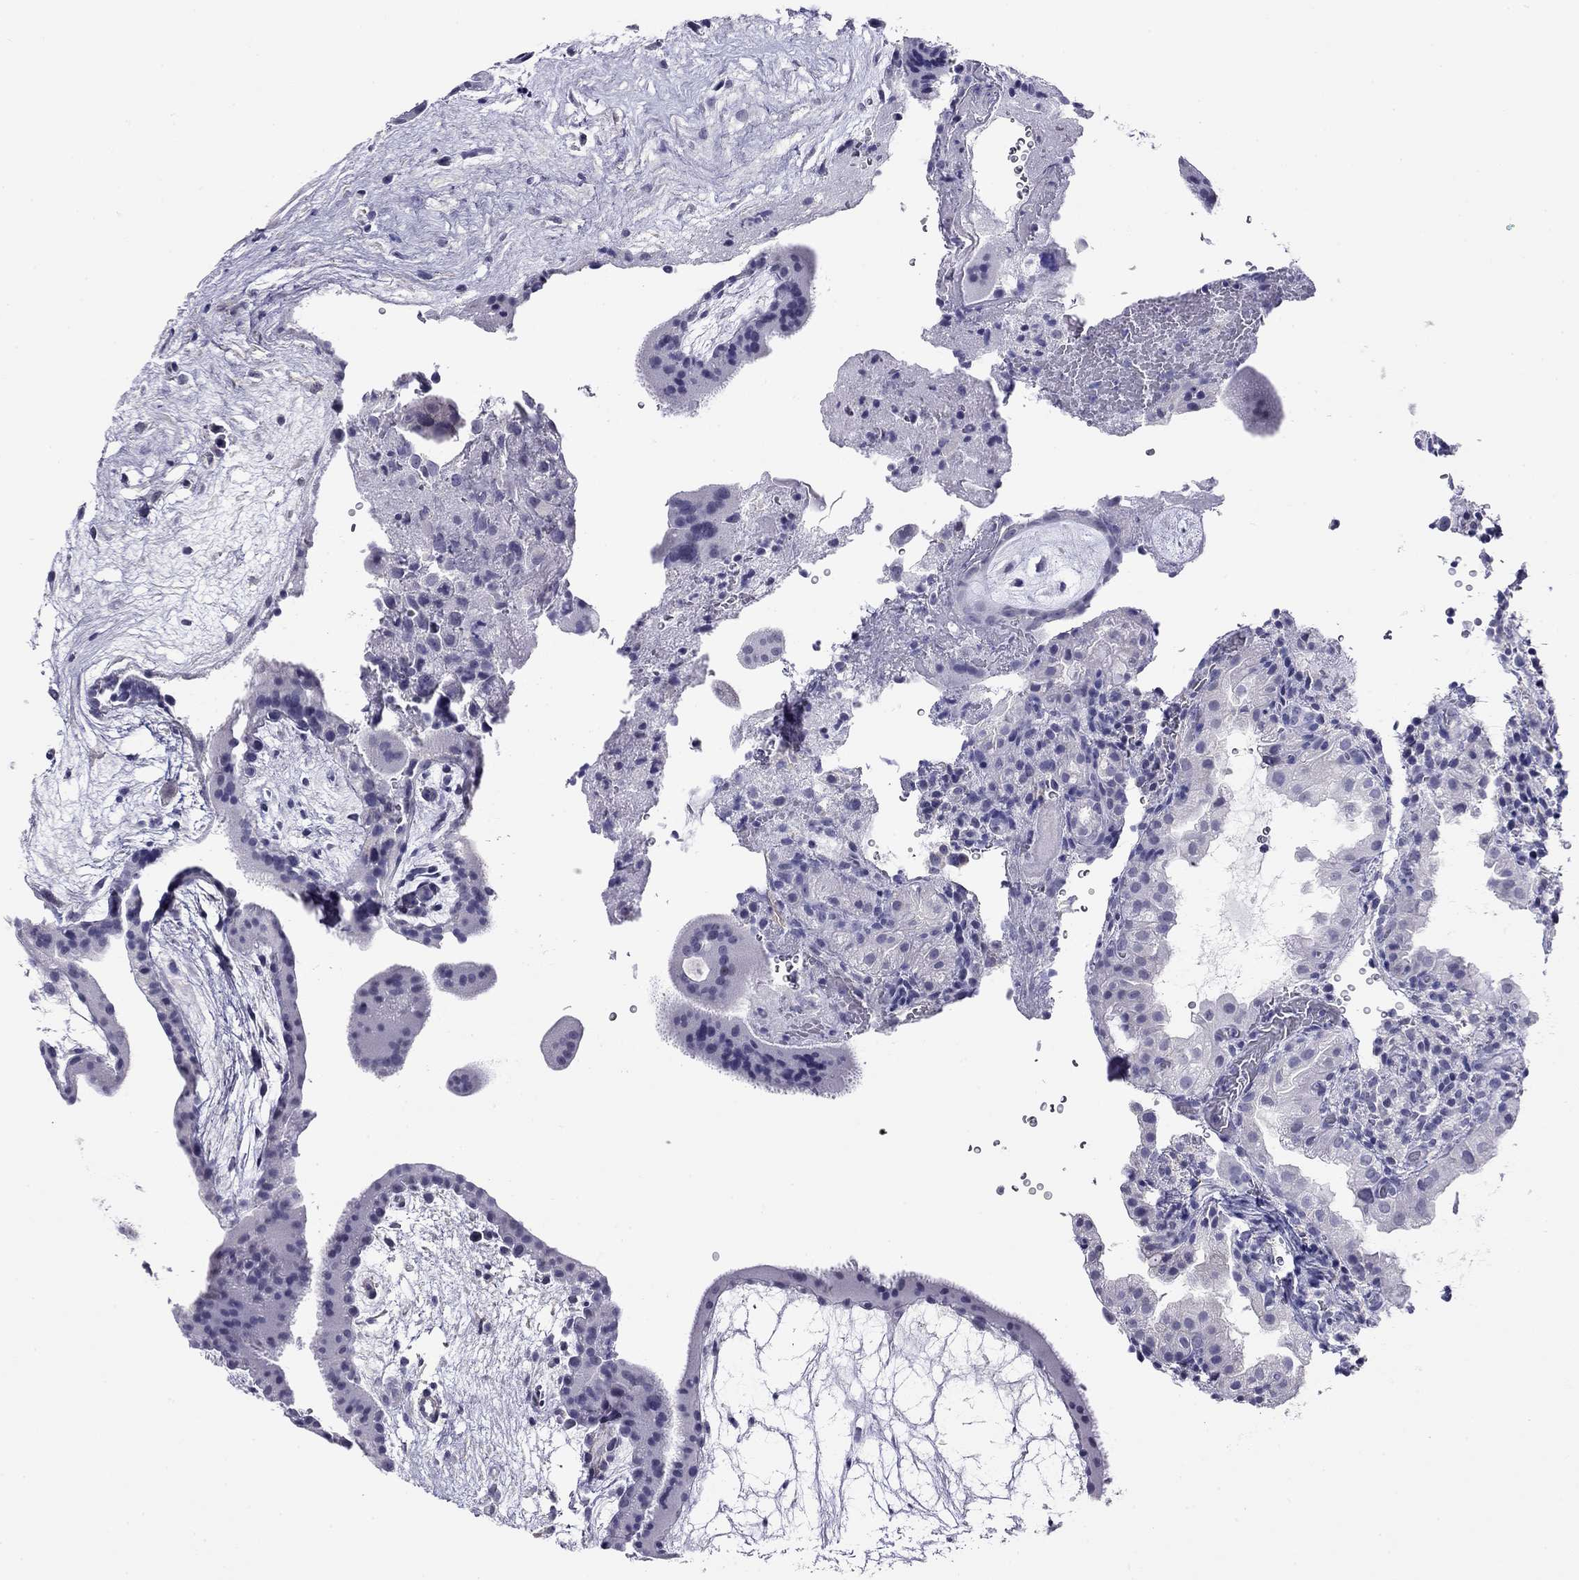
{"staining": {"intensity": "negative", "quantity": "none", "location": "none"}, "tissue": "placenta", "cell_type": "Decidual cells", "image_type": "normal", "snomed": [{"axis": "morphology", "description": "Normal tissue, NOS"}, {"axis": "topography", "description": "Placenta"}], "caption": "There is no significant positivity in decidual cells of placenta. (Stains: DAB immunohistochemistry with hematoxylin counter stain, Microscopy: brightfield microscopy at high magnification).", "gene": "MYMX", "patient": {"sex": "female", "age": 19}}